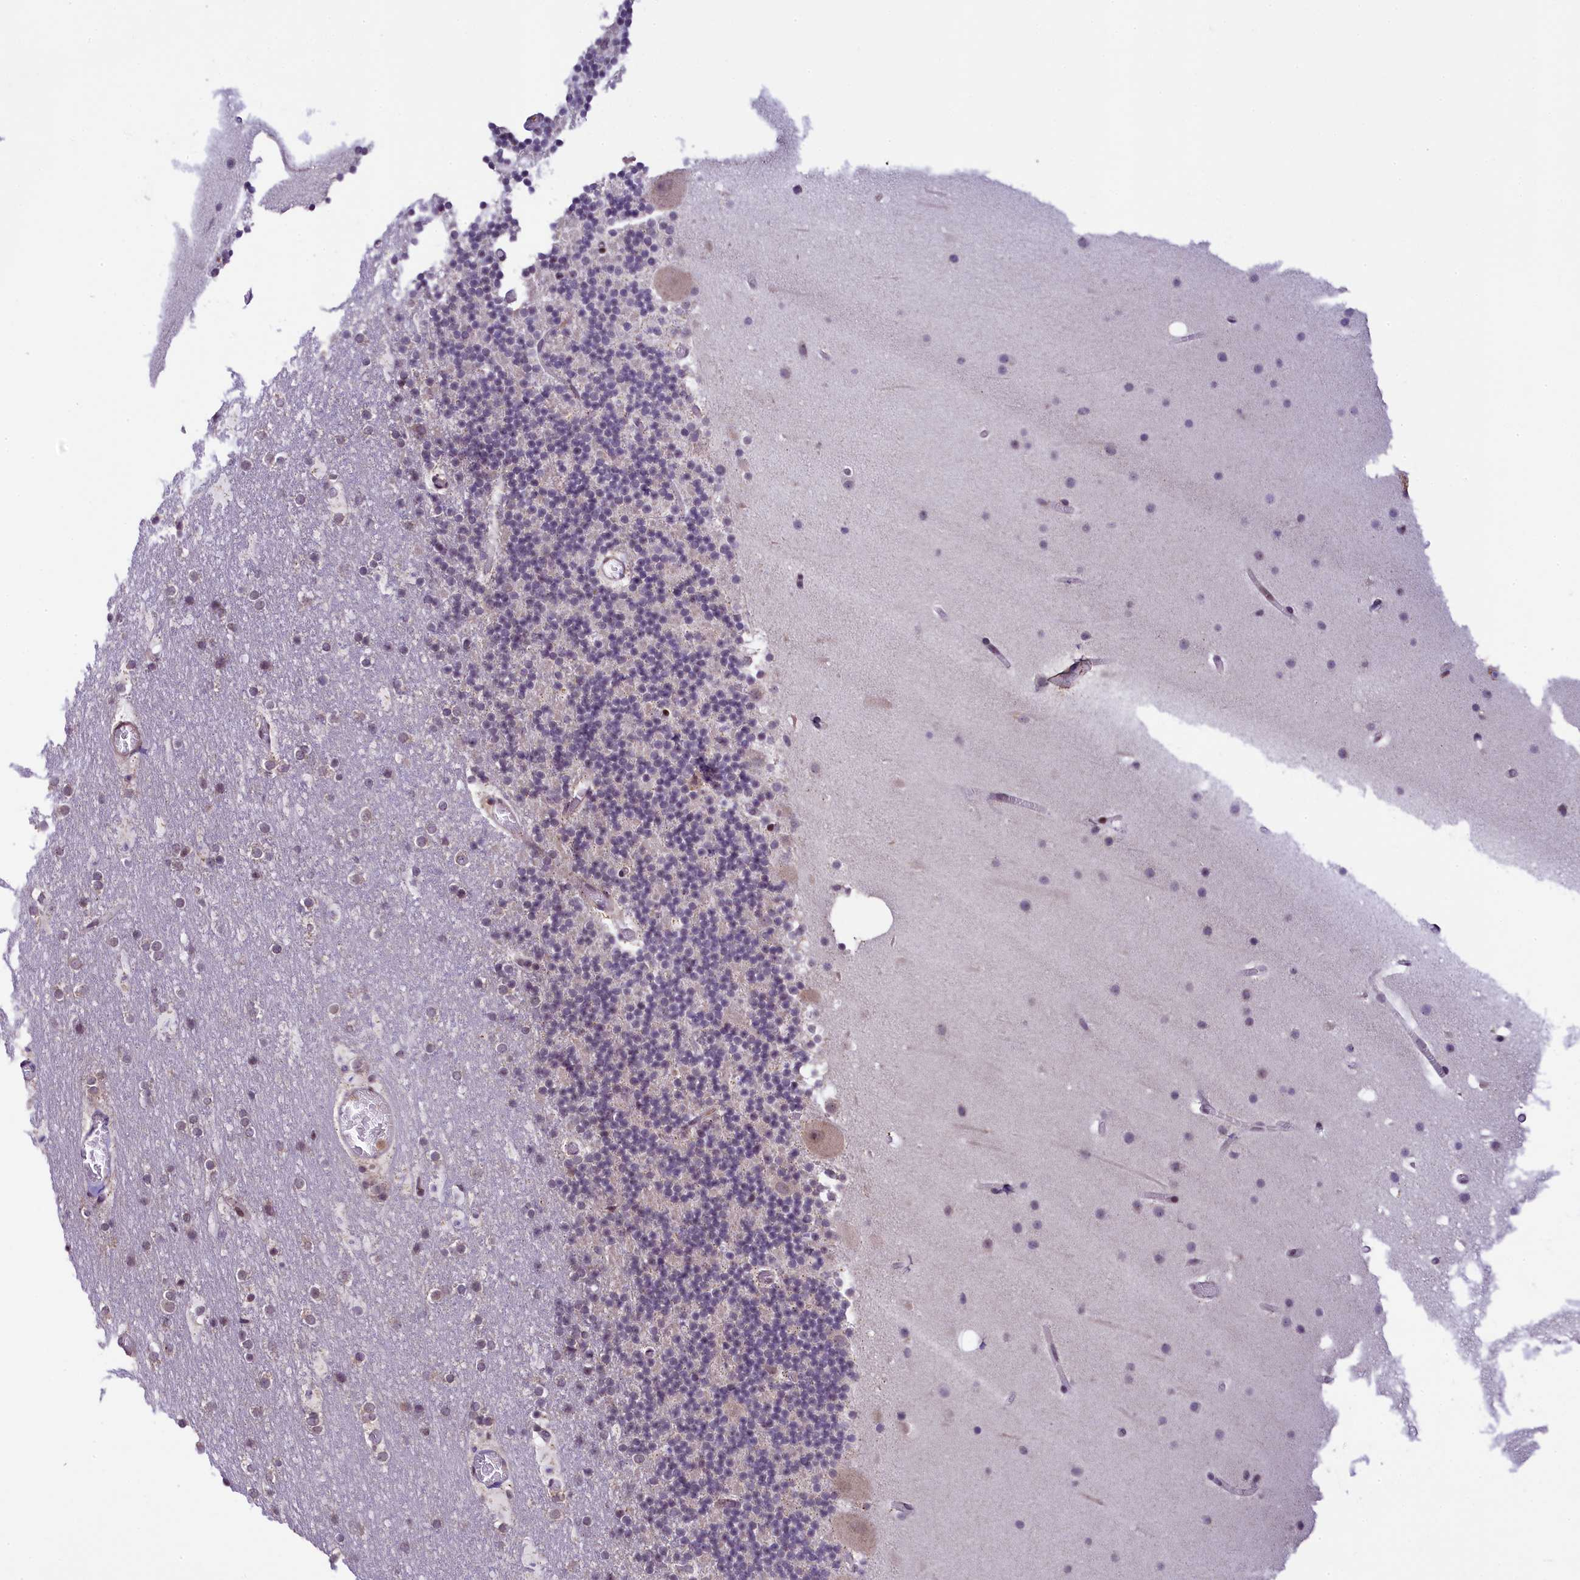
{"staining": {"intensity": "negative", "quantity": "none", "location": "none"}, "tissue": "cerebellum", "cell_type": "Cells in granular layer", "image_type": "normal", "snomed": [{"axis": "morphology", "description": "Normal tissue, NOS"}, {"axis": "topography", "description": "Cerebellum"}], "caption": "An IHC histopathology image of benign cerebellum is shown. There is no staining in cells in granular layer of cerebellum. (Immunohistochemistry (ihc), brightfield microscopy, high magnification).", "gene": "RBBP8", "patient": {"sex": "male", "age": 57}}